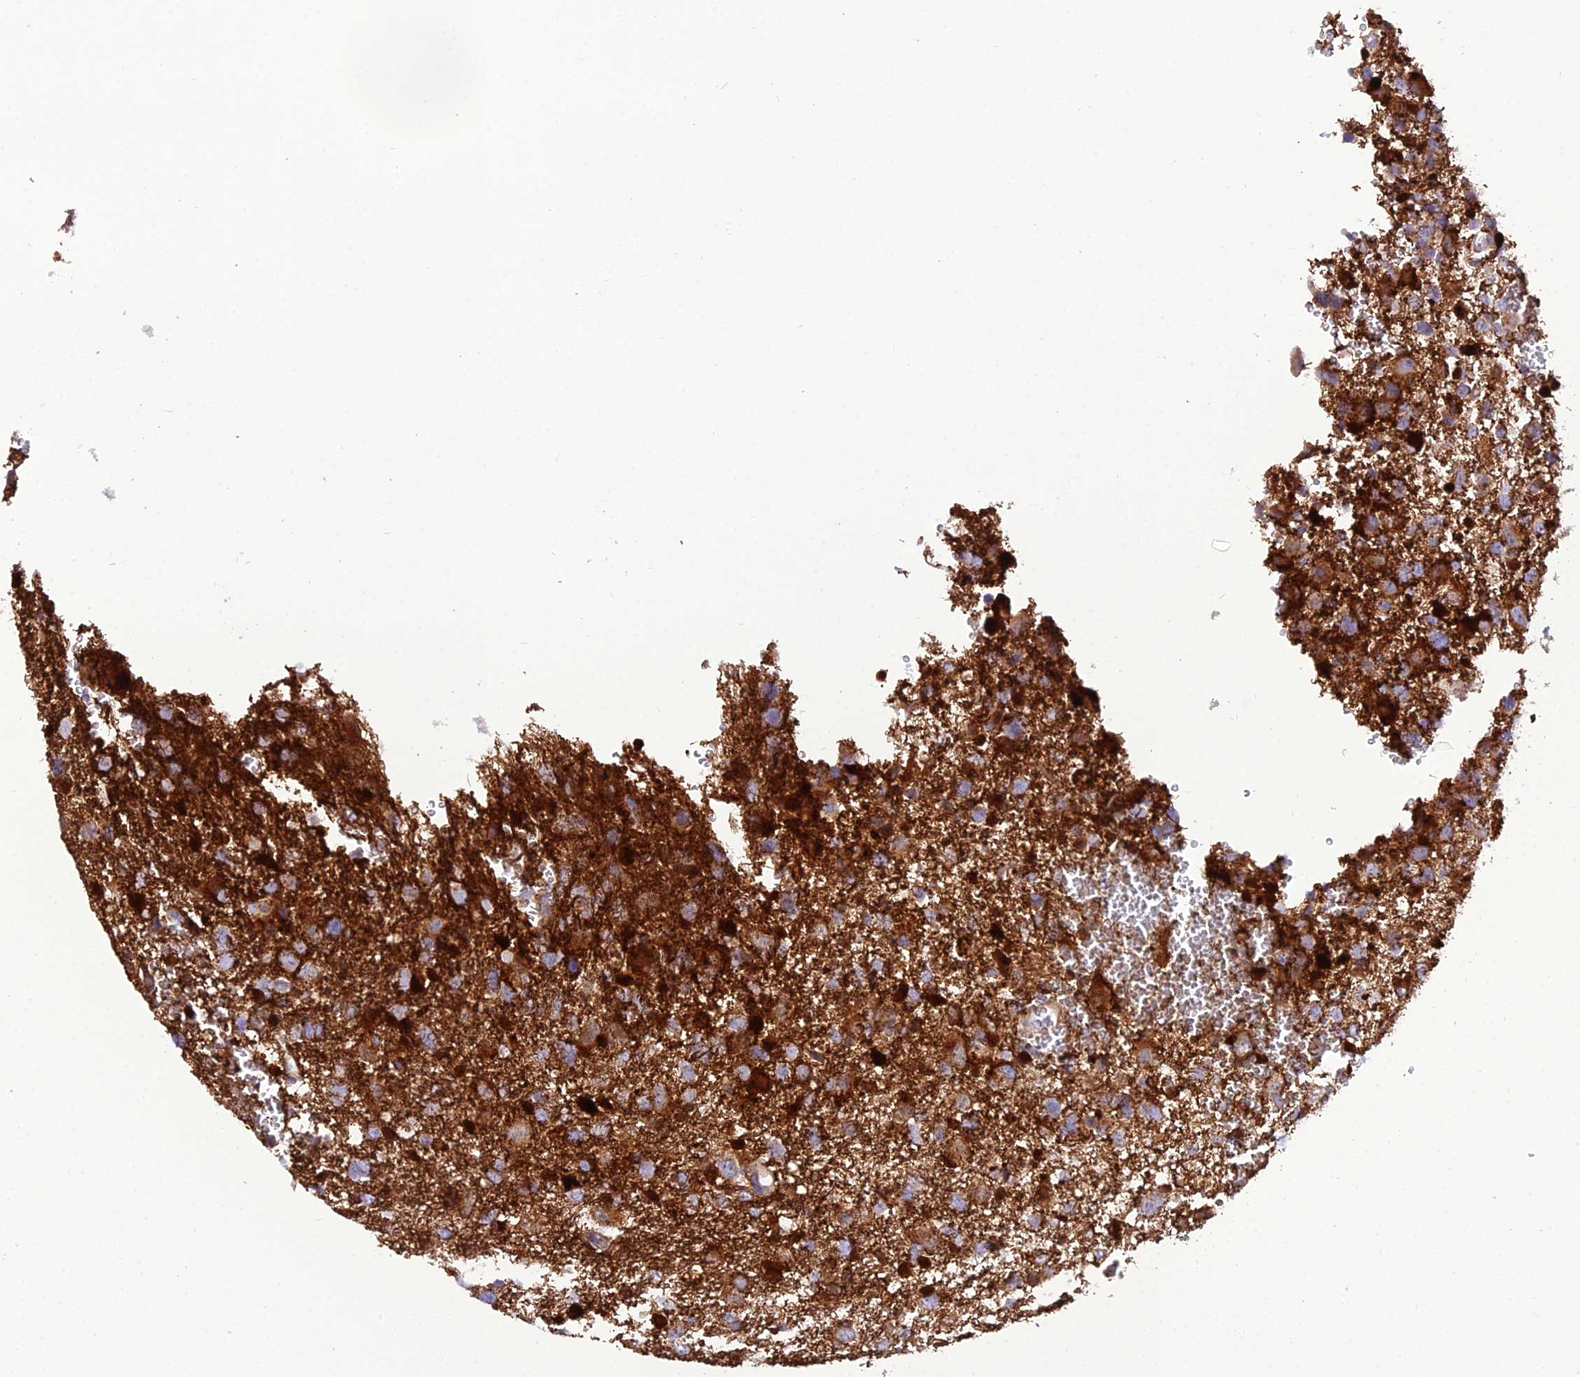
{"staining": {"intensity": "strong", "quantity": "25%-75%", "location": "cytoplasmic/membranous"}, "tissue": "glioma", "cell_type": "Tumor cells", "image_type": "cancer", "snomed": [{"axis": "morphology", "description": "Glioma, malignant, High grade"}, {"axis": "topography", "description": "Brain"}], "caption": "Approximately 25%-75% of tumor cells in human malignant glioma (high-grade) show strong cytoplasmic/membranous protein staining as visualized by brown immunohistochemical staining.", "gene": "GPD1", "patient": {"sex": "male", "age": 61}}